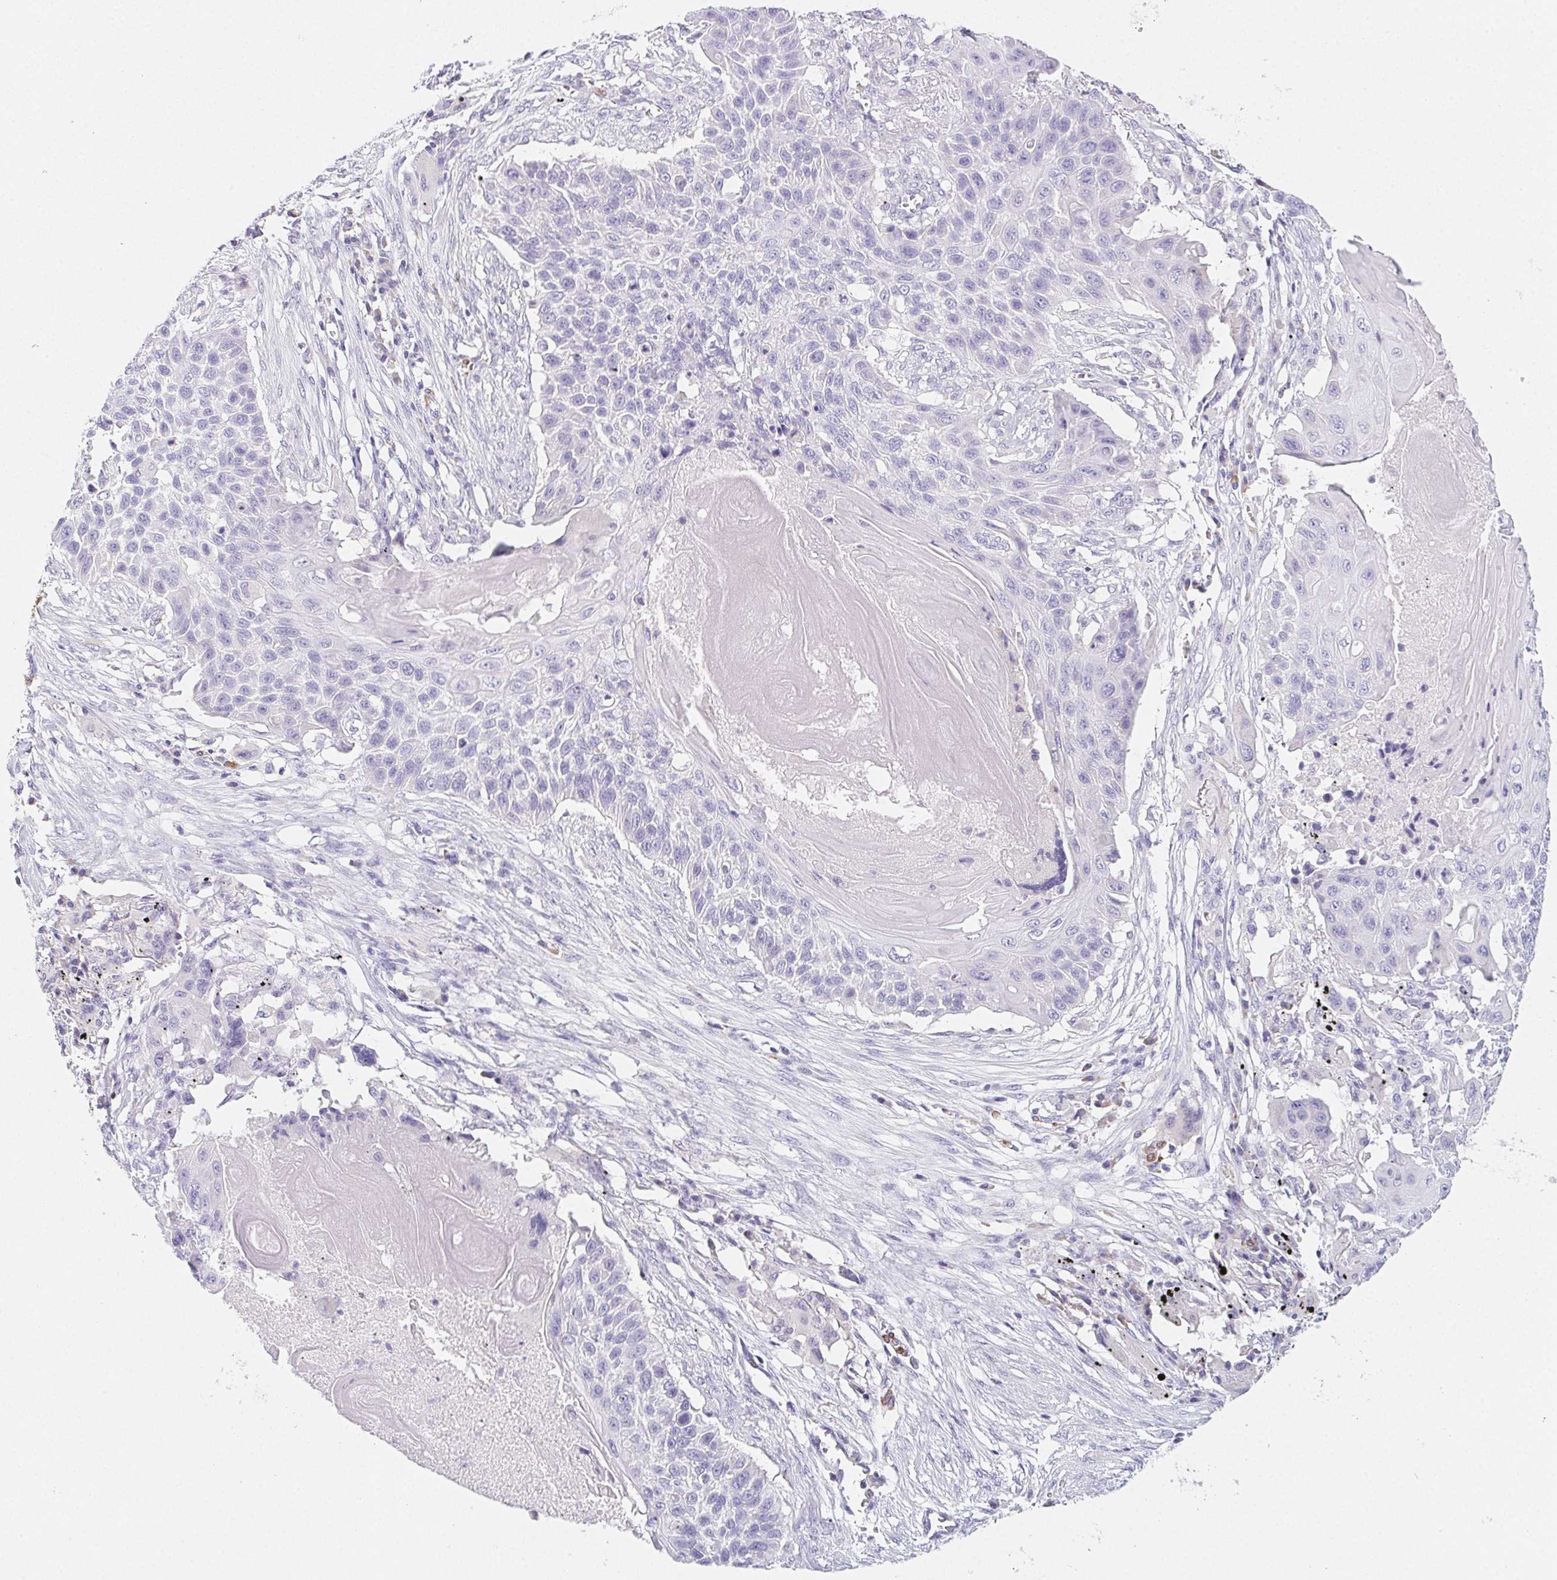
{"staining": {"intensity": "negative", "quantity": "none", "location": "none"}, "tissue": "lung cancer", "cell_type": "Tumor cells", "image_type": "cancer", "snomed": [{"axis": "morphology", "description": "Squamous cell carcinoma, NOS"}, {"axis": "topography", "description": "Lung"}], "caption": "There is no significant expression in tumor cells of lung cancer.", "gene": "HRC", "patient": {"sex": "male", "age": 78}}